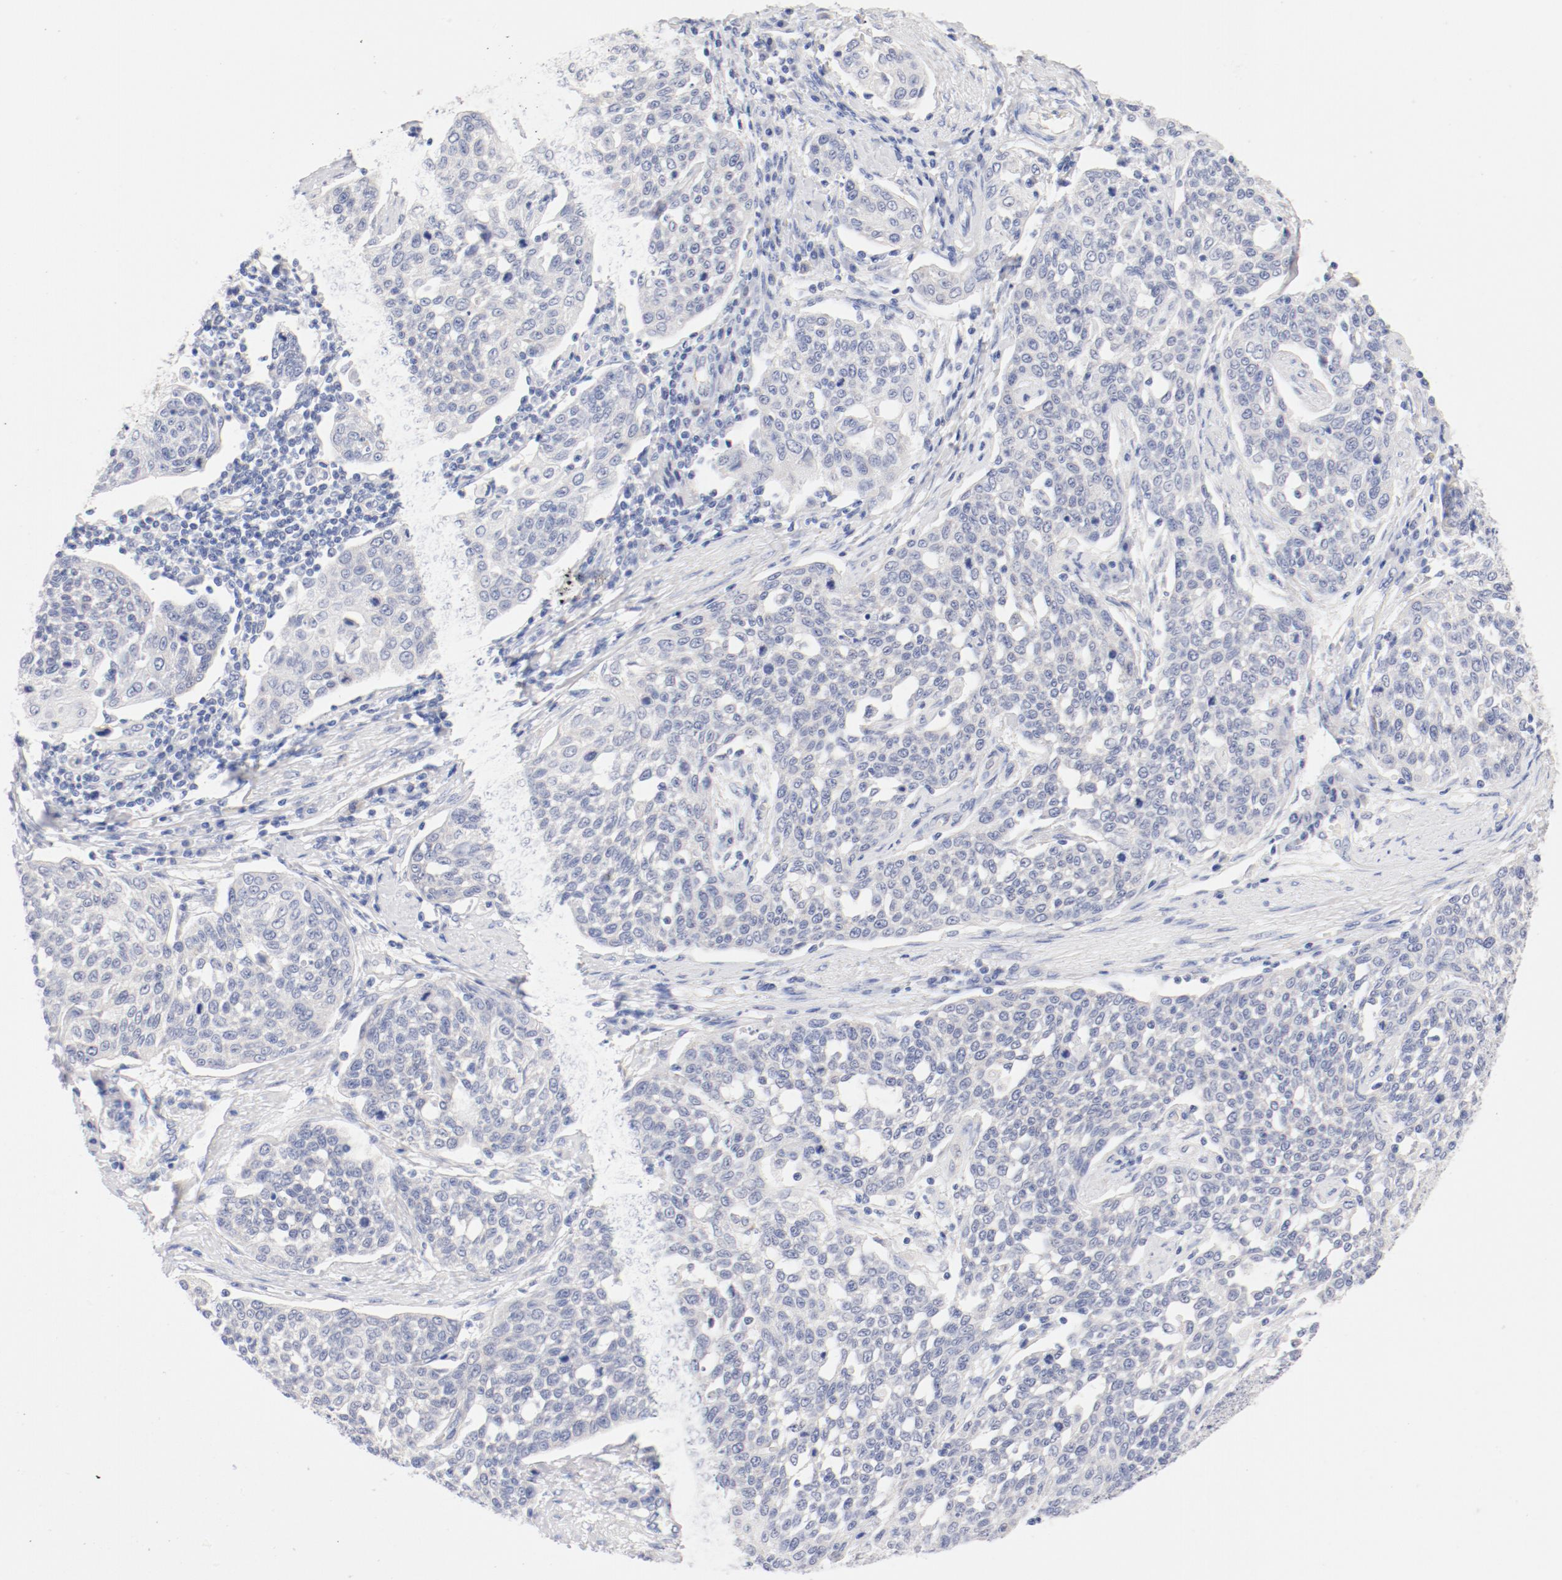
{"staining": {"intensity": "negative", "quantity": "none", "location": "none"}, "tissue": "cervical cancer", "cell_type": "Tumor cells", "image_type": "cancer", "snomed": [{"axis": "morphology", "description": "Squamous cell carcinoma, NOS"}, {"axis": "topography", "description": "Cervix"}], "caption": "High magnification brightfield microscopy of squamous cell carcinoma (cervical) stained with DAB (3,3'-diaminobenzidine) (brown) and counterstained with hematoxylin (blue): tumor cells show no significant expression.", "gene": "HOMER1", "patient": {"sex": "female", "age": 34}}